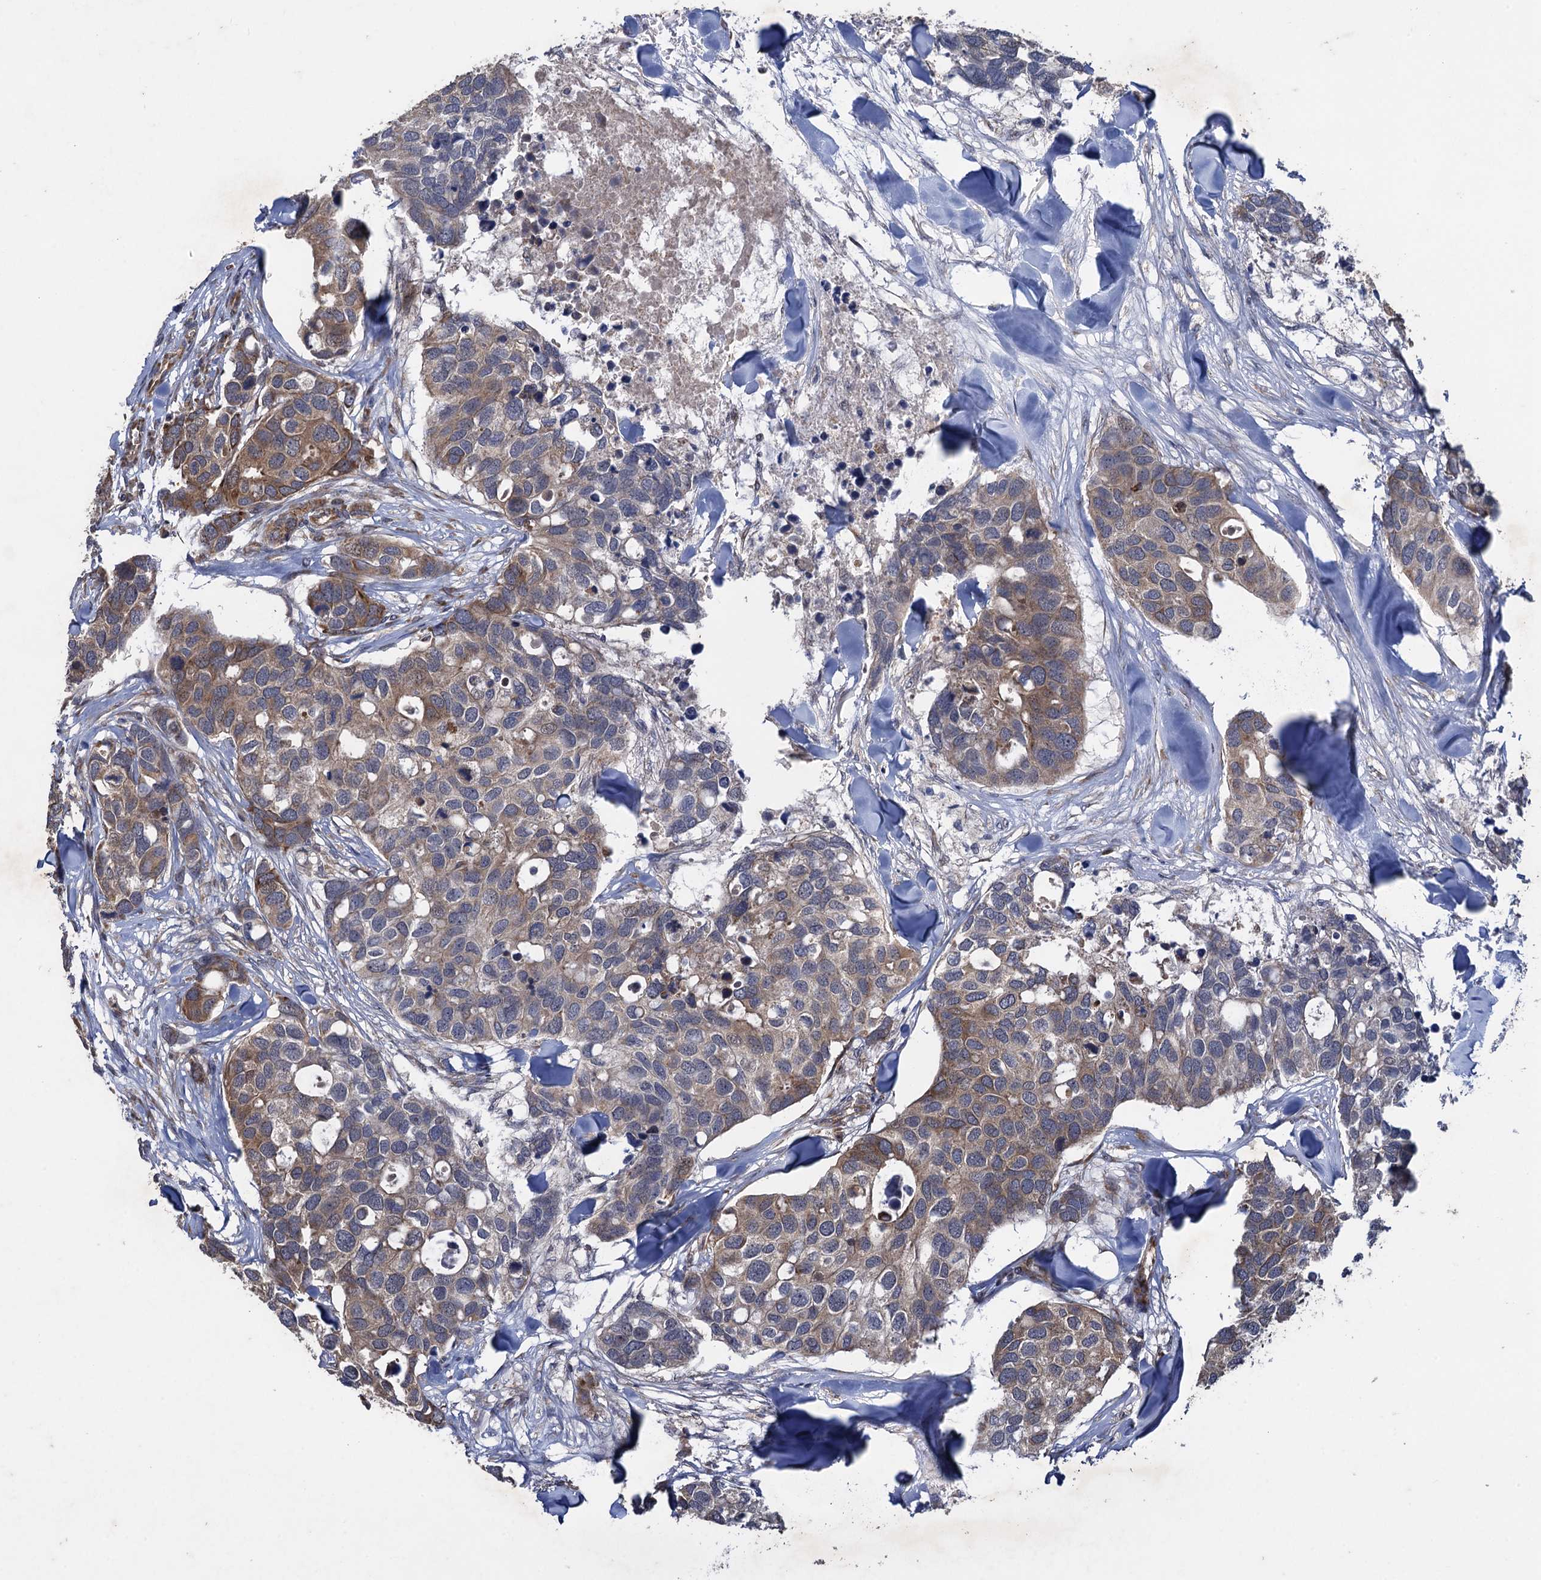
{"staining": {"intensity": "moderate", "quantity": "25%-75%", "location": "cytoplasmic/membranous"}, "tissue": "breast cancer", "cell_type": "Tumor cells", "image_type": "cancer", "snomed": [{"axis": "morphology", "description": "Duct carcinoma"}, {"axis": "topography", "description": "Breast"}], "caption": "Intraductal carcinoma (breast) stained for a protein (brown) shows moderate cytoplasmic/membranous positive expression in about 25%-75% of tumor cells.", "gene": "HAUS1", "patient": {"sex": "female", "age": 83}}